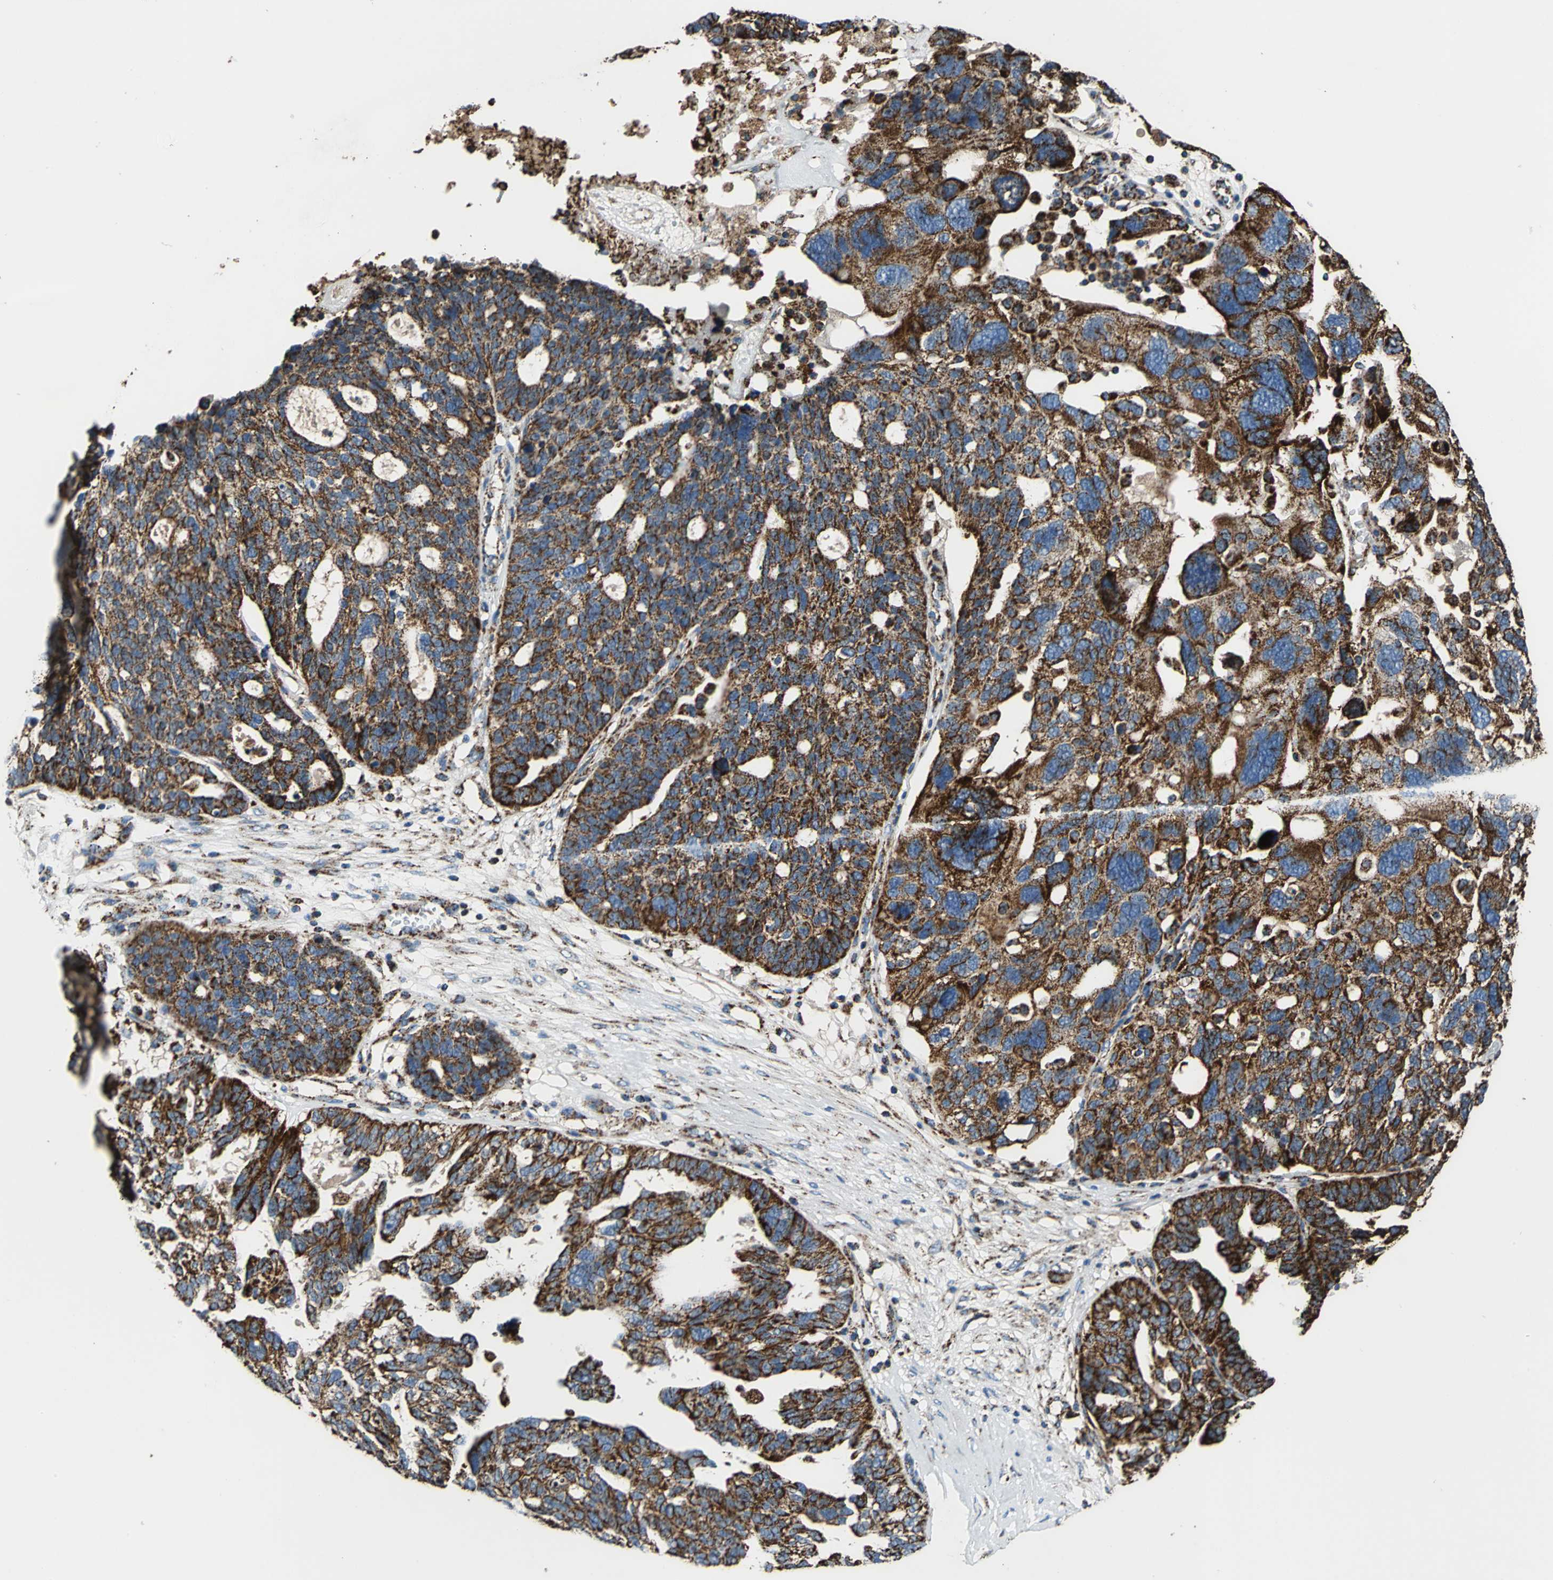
{"staining": {"intensity": "strong", "quantity": ">75%", "location": "cytoplasmic/membranous"}, "tissue": "ovarian cancer", "cell_type": "Tumor cells", "image_type": "cancer", "snomed": [{"axis": "morphology", "description": "Cystadenocarcinoma, serous, NOS"}, {"axis": "topography", "description": "Ovary"}], "caption": "A high-resolution histopathology image shows IHC staining of ovarian cancer, which exhibits strong cytoplasmic/membranous expression in about >75% of tumor cells.", "gene": "ECH1", "patient": {"sex": "female", "age": 59}}